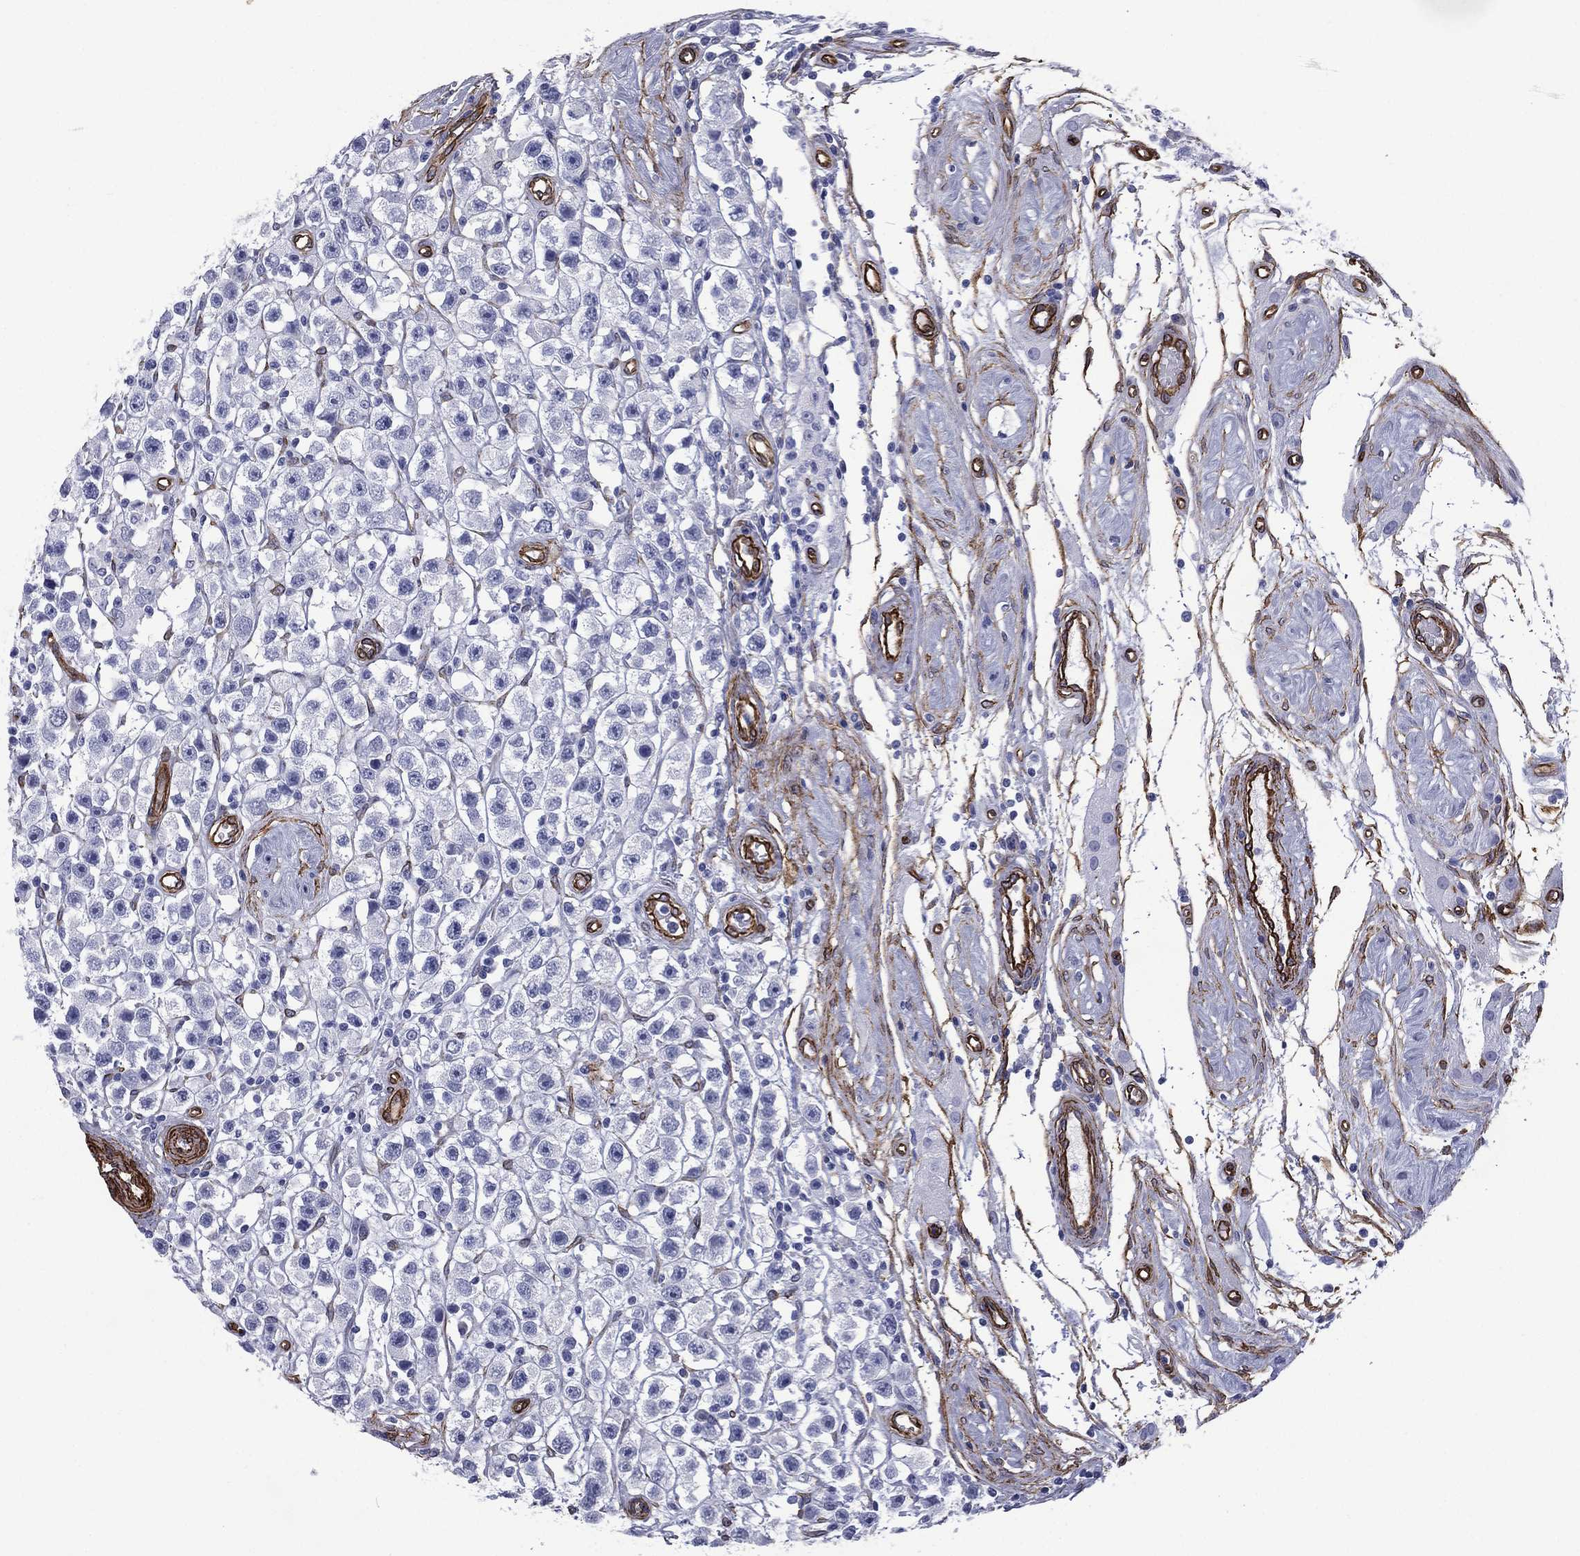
{"staining": {"intensity": "negative", "quantity": "none", "location": "none"}, "tissue": "testis cancer", "cell_type": "Tumor cells", "image_type": "cancer", "snomed": [{"axis": "morphology", "description": "Seminoma, NOS"}, {"axis": "topography", "description": "Testis"}], "caption": "Tumor cells show no significant staining in testis cancer (seminoma).", "gene": "CAVIN3", "patient": {"sex": "male", "age": 45}}